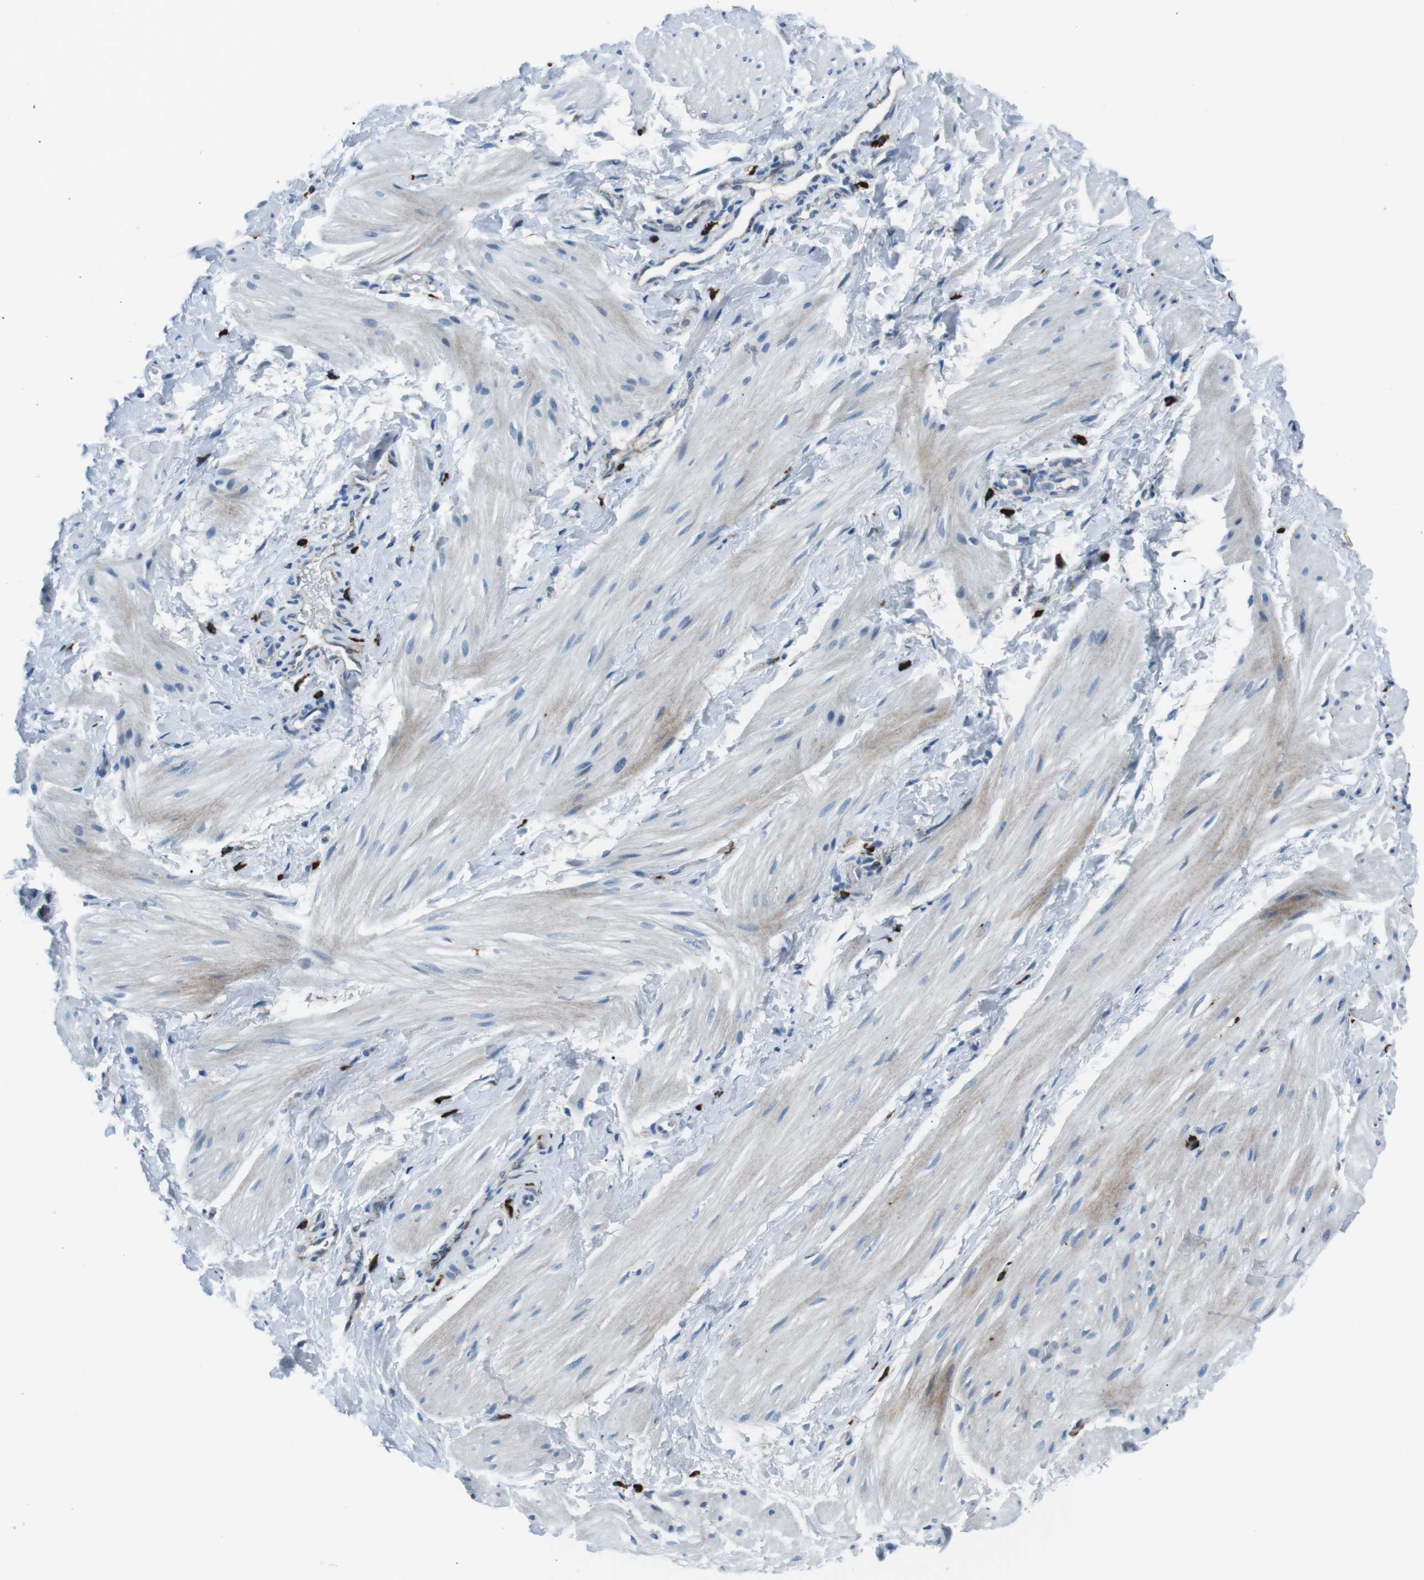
{"staining": {"intensity": "weak", "quantity": "25%-75%", "location": "cytoplasmic/membranous"}, "tissue": "smooth muscle", "cell_type": "Smooth muscle cells", "image_type": "normal", "snomed": [{"axis": "morphology", "description": "Normal tissue, NOS"}, {"axis": "topography", "description": "Smooth muscle"}], "caption": "Smooth muscle cells display low levels of weak cytoplasmic/membranous expression in approximately 25%-75% of cells in benign smooth muscle. The staining is performed using DAB brown chromogen to label protein expression. The nuclei are counter-stained blue using hematoxylin.", "gene": "CSF2RA", "patient": {"sex": "male", "age": 16}}